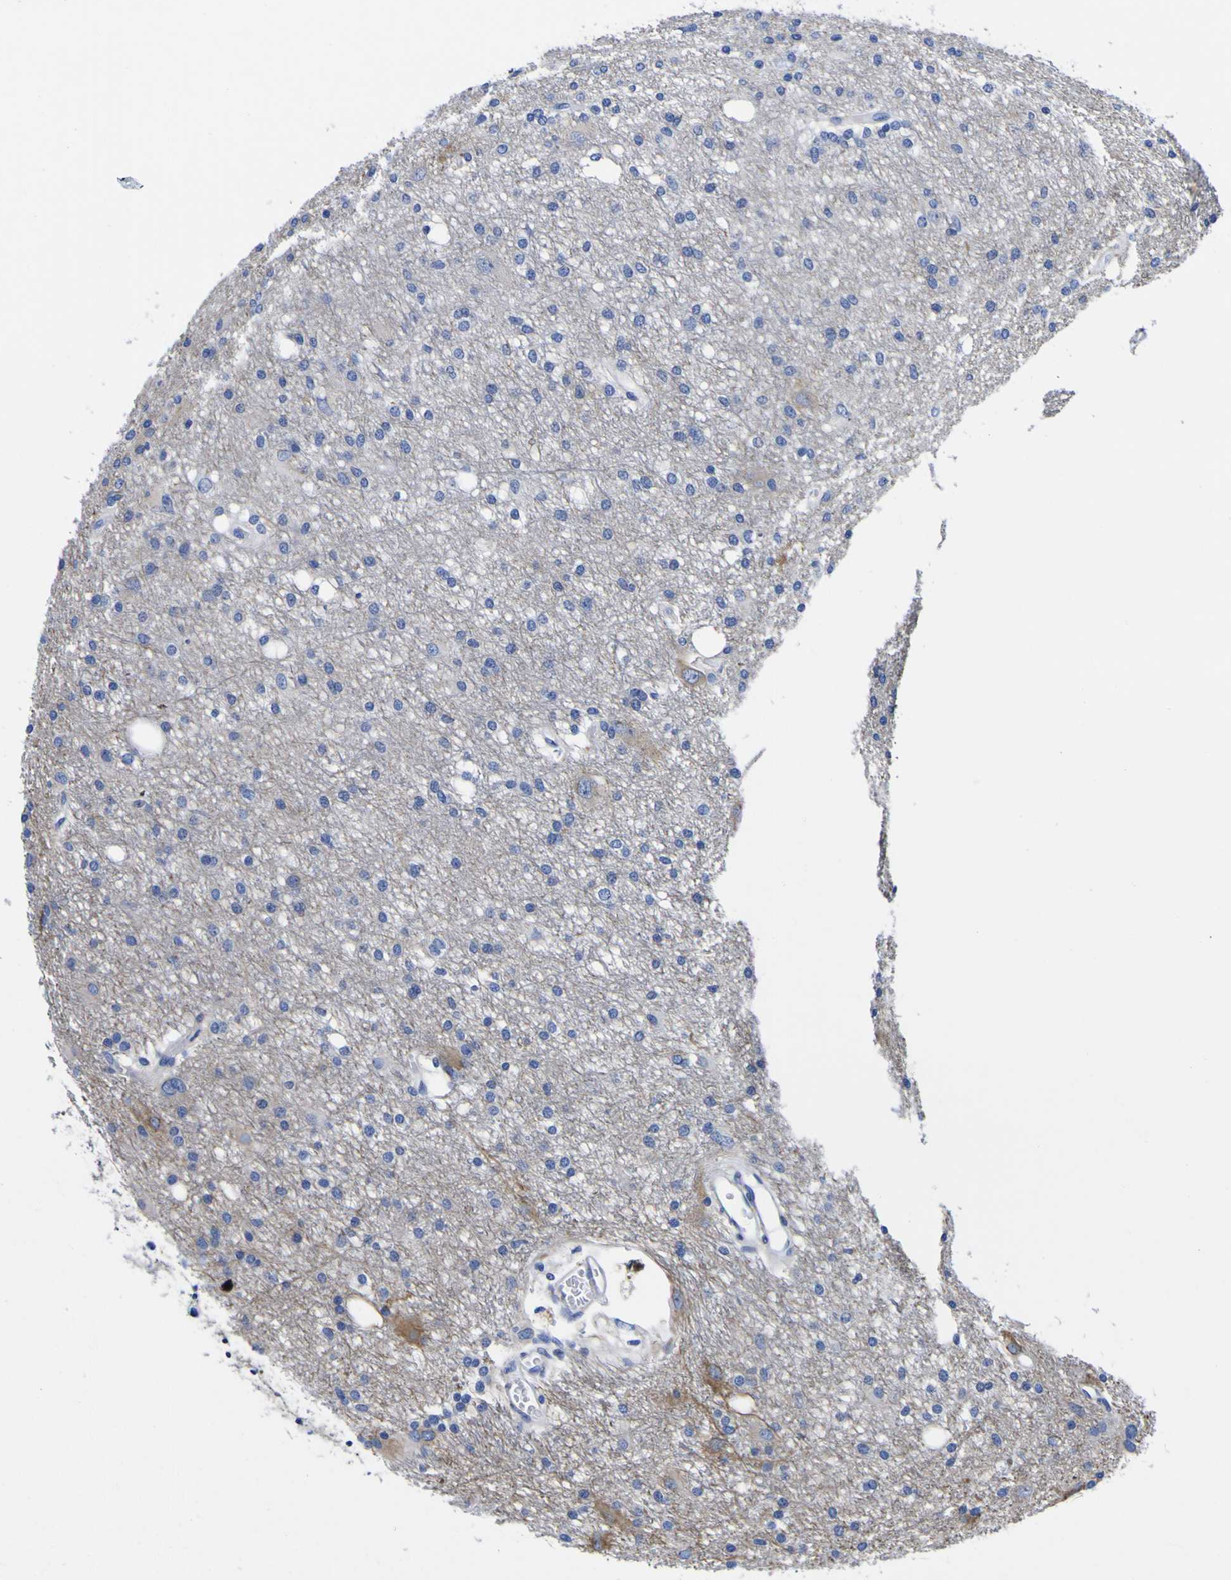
{"staining": {"intensity": "moderate", "quantity": "<25%", "location": "cytoplasmic/membranous"}, "tissue": "glioma", "cell_type": "Tumor cells", "image_type": "cancer", "snomed": [{"axis": "morphology", "description": "Glioma, malignant, High grade"}, {"axis": "topography", "description": "Brain"}], "caption": "DAB immunohistochemical staining of human malignant high-grade glioma displays moderate cytoplasmic/membranous protein staining in about <25% of tumor cells.", "gene": "HLA-DQA1", "patient": {"sex": "female", "age": 59}}